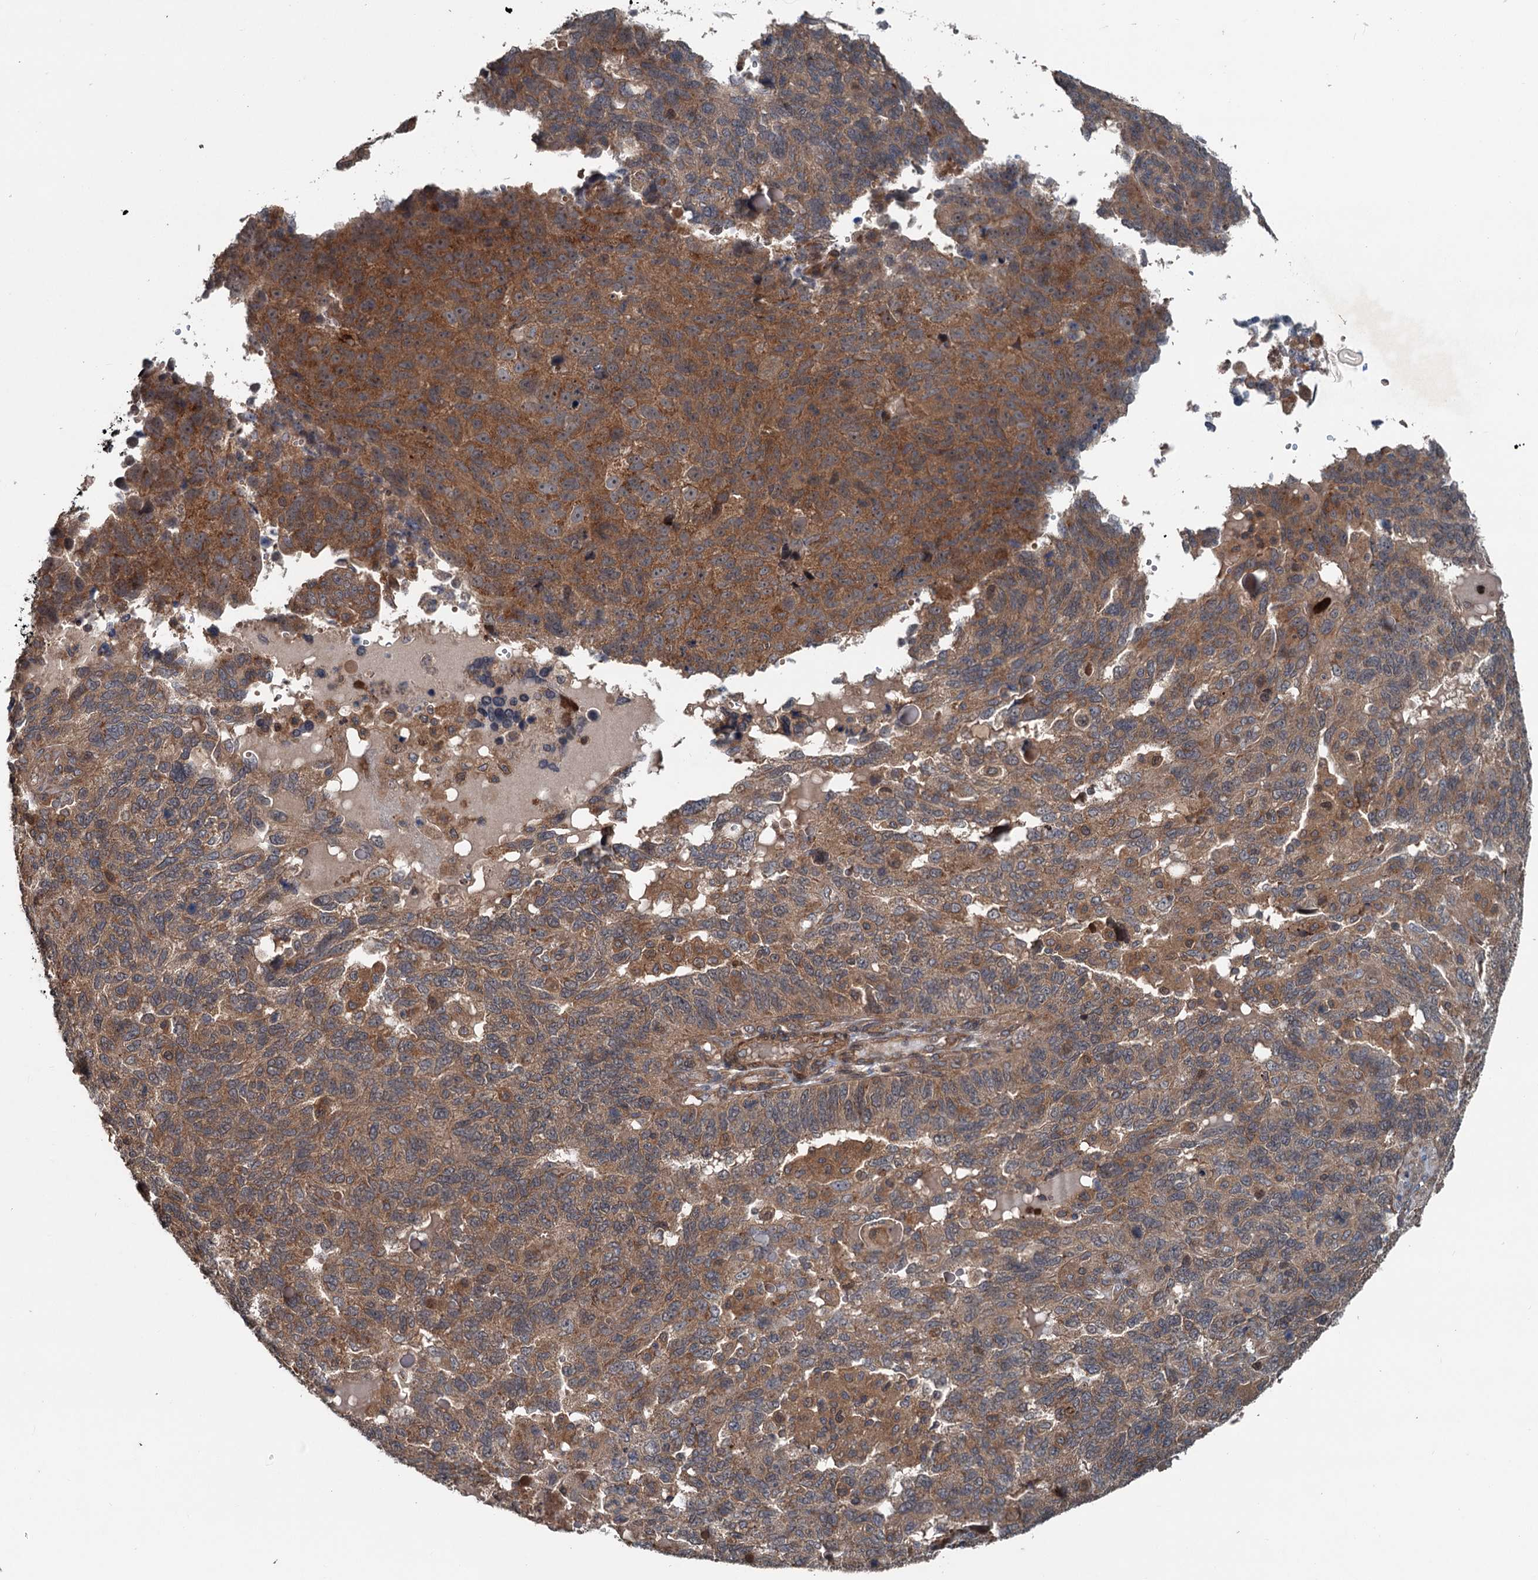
{"staining": {"intensity": "moderate", "quantity": ">75%", "location": "cytoplasmic/membranous"}, "tissue": "endometrial cancer", "cell_type": "Tumor cells", "image_type": "cancer", "snomed": [{"axis": "morphology", "description": "Adenocarcinoma, NOS"}, {"axis": "topography", "description": "Endometrium"}], "caption": "DAB immunohistochemical staining of endometrial adenocarcinoma demonstrates moderate cytoplasmic/membranous protein expression in approximately >75% of tumor cells. The staining is performed using DAB (3,3'-diaminobenzidine) brown chromogen to label protein expression. The nuclei are counter-stained blue using hematoxylin.", "gene": "TEDC1", "patient": {"sex": "female", "age": 66}}